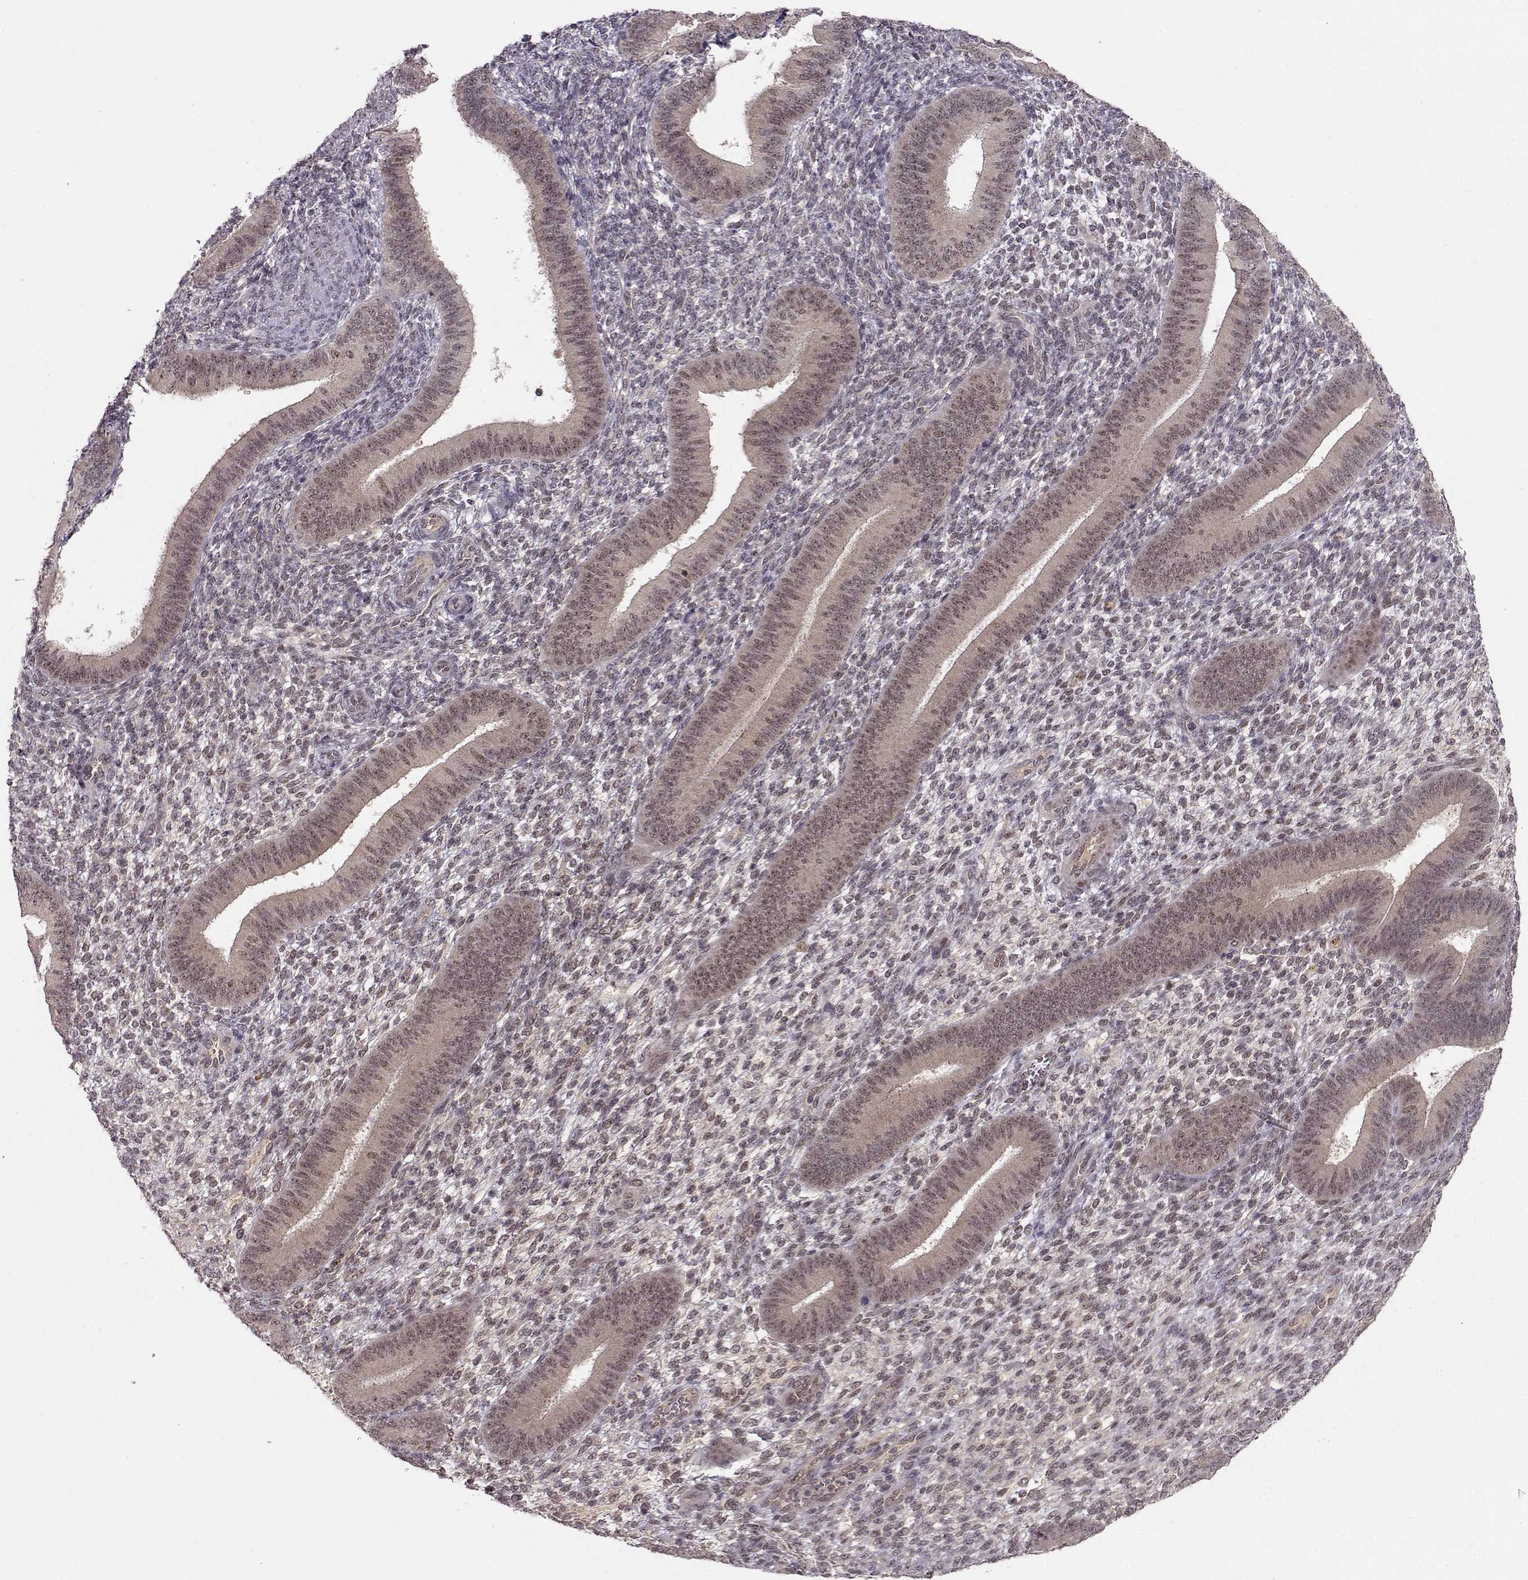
{"staining": {"intensity": "weak", "quantity": "25%-75%", "location": "nuclear"}, "tissue": "endometrium", "cell_type": "Cells in endometrial stroma", "image_type": "normal", "snomed": [{"axis": "morphology", "description": "Normal tissue, NOS"}, {"axis": "topography", "description": "Endometrium"}], "caption": "IHC (DAB) staining of benign endometrium reveals weak nuclear protein expression in about 25%-75% of cells in endometrial stroma. The staining was performed using DAB (3,3'-diaminobenzidine) to visualize the protein expression in brown, while the nuclei were stained in blue with hematoxylin (Magnification: 20x).", "gene": "CSNK2A1", "patient": {"sex": "female", "age": 39}}